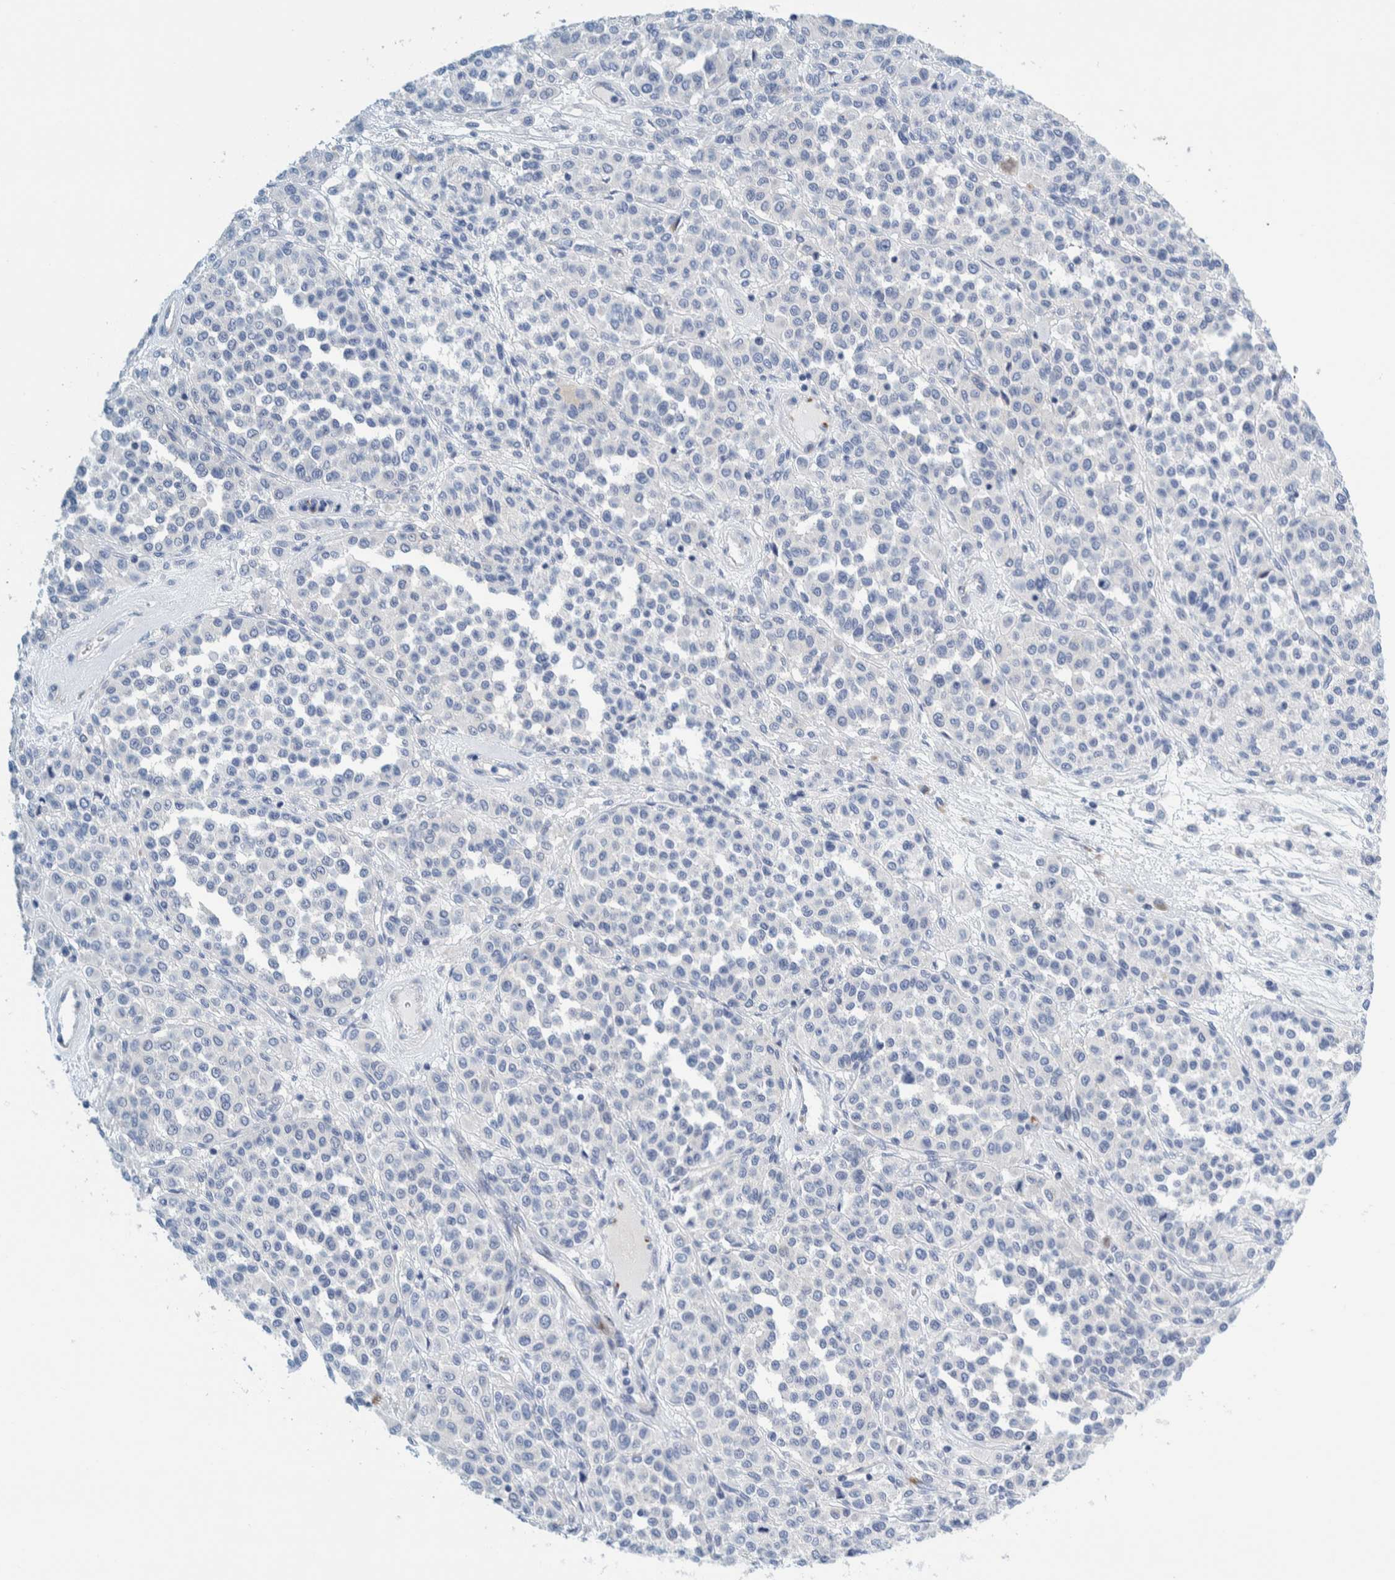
{"staining": {"intensity": "negative", "quantity": "none", "location": "none"}, "tissue": "melanoma", "cell_type": "Tumor cells", "image_type": "cancer", "snomed": [{"axis": "morphology", "description": "Malignant melanoma, Metastatic site"}, {"axis": "topography", "description": "Pancreas"}], "caption": "This is a histopathology image of IHC staining of melanoma, which shows no staining in tumor cells.", "gene": "MOG", "patient": {"sex": "female", "age": 30}}